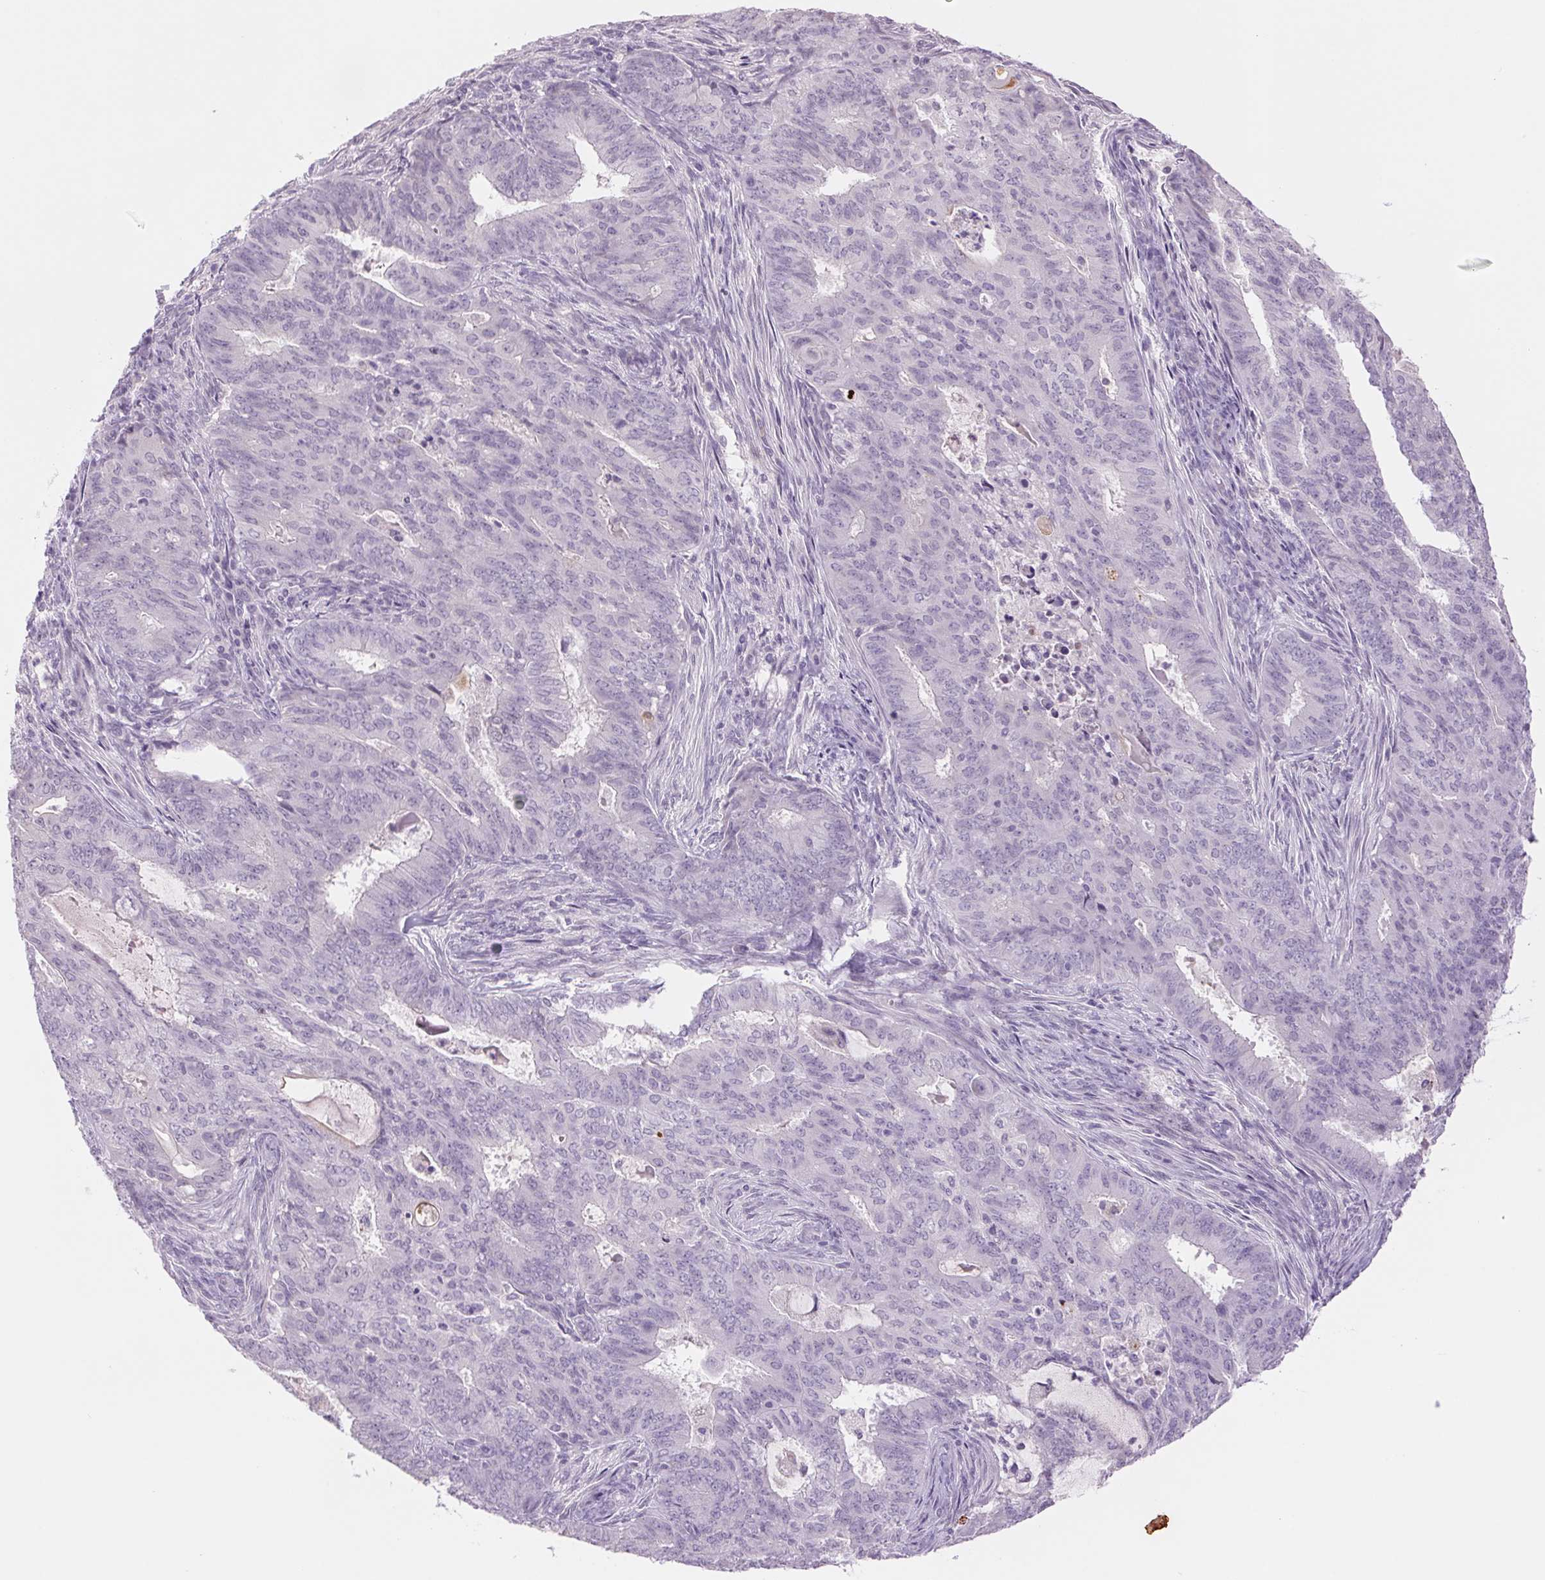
{"staining": {"intensity": "weak", "quantity": "<25%", "location": "nuclear"}, "tissue": "endometrial cancer", "cell_type": "Tumor cells", "image_type": "cancer", "snomed": [{"axis": "morphology", "description": "Adenocarcinoma, NOS"}, {"axis": "topography", "description": "Endometrium"}], "caption": "Immunohistochemistry photomicrograph of endometrial adenocarcinoma stained for a protein (brown), which shows no expression in tumor cells.", "gene": "KRT1", "patient": {"sex": "female", "age": 62}}